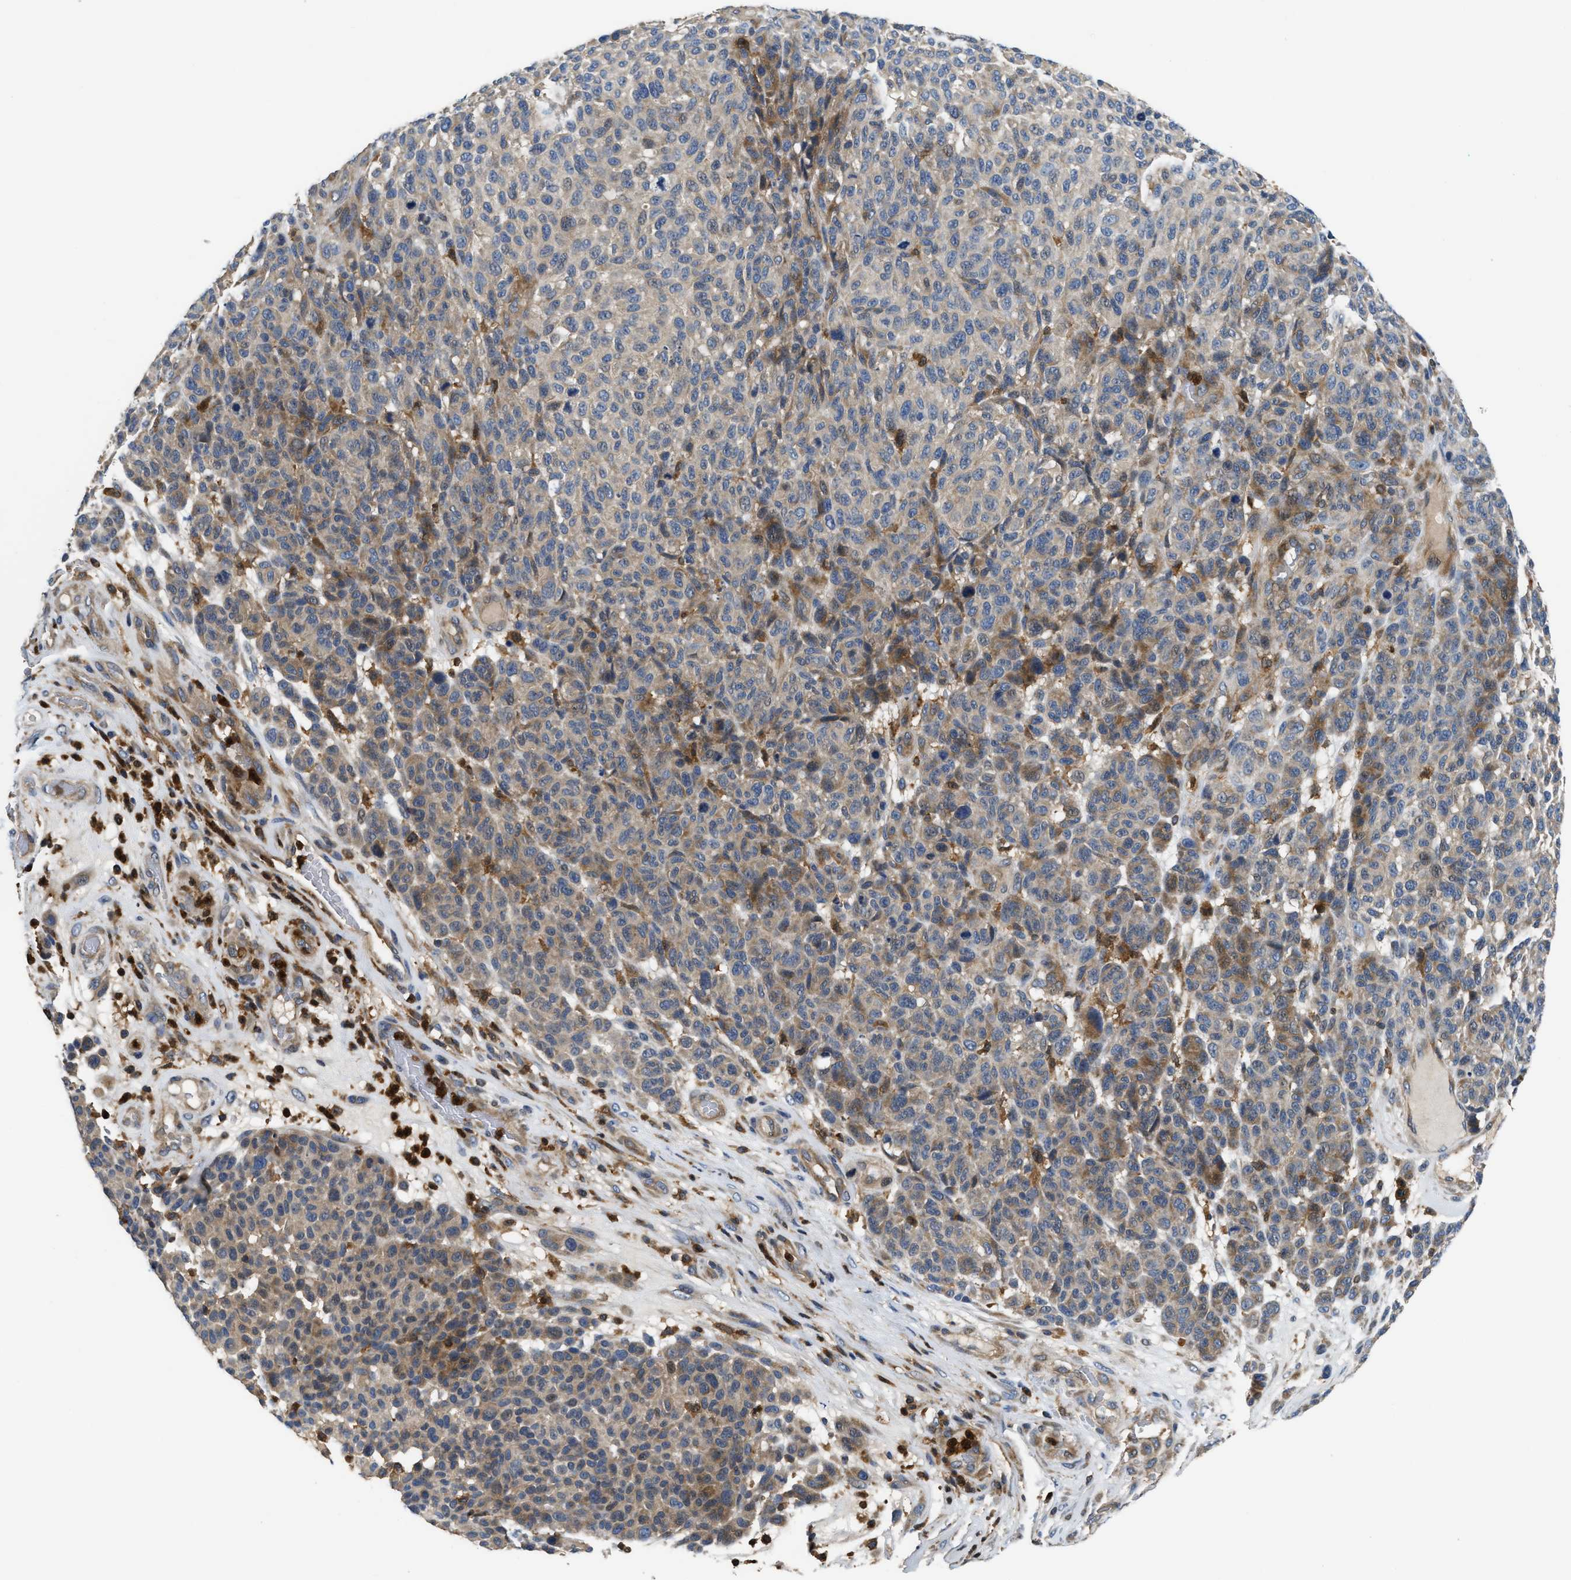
{"staining": {"intensity": "weak", "quantity": "<25%", "location": "cytoplasmic/membranous"}, "tissue": "melanoma", "cell_type": "Tumor cells", "image_type": "cancer", "snomed": [{"axis": "morphology", "description": "Malignant melanoma, NOS"}, {"axis": "topography", "description": "Skin"}], "caption": "A micrograph of human malignant melanoma is negative for staining in tumor cells.", "gene": "OSTF1", "patient": {"sex": "male", "age": 59}}